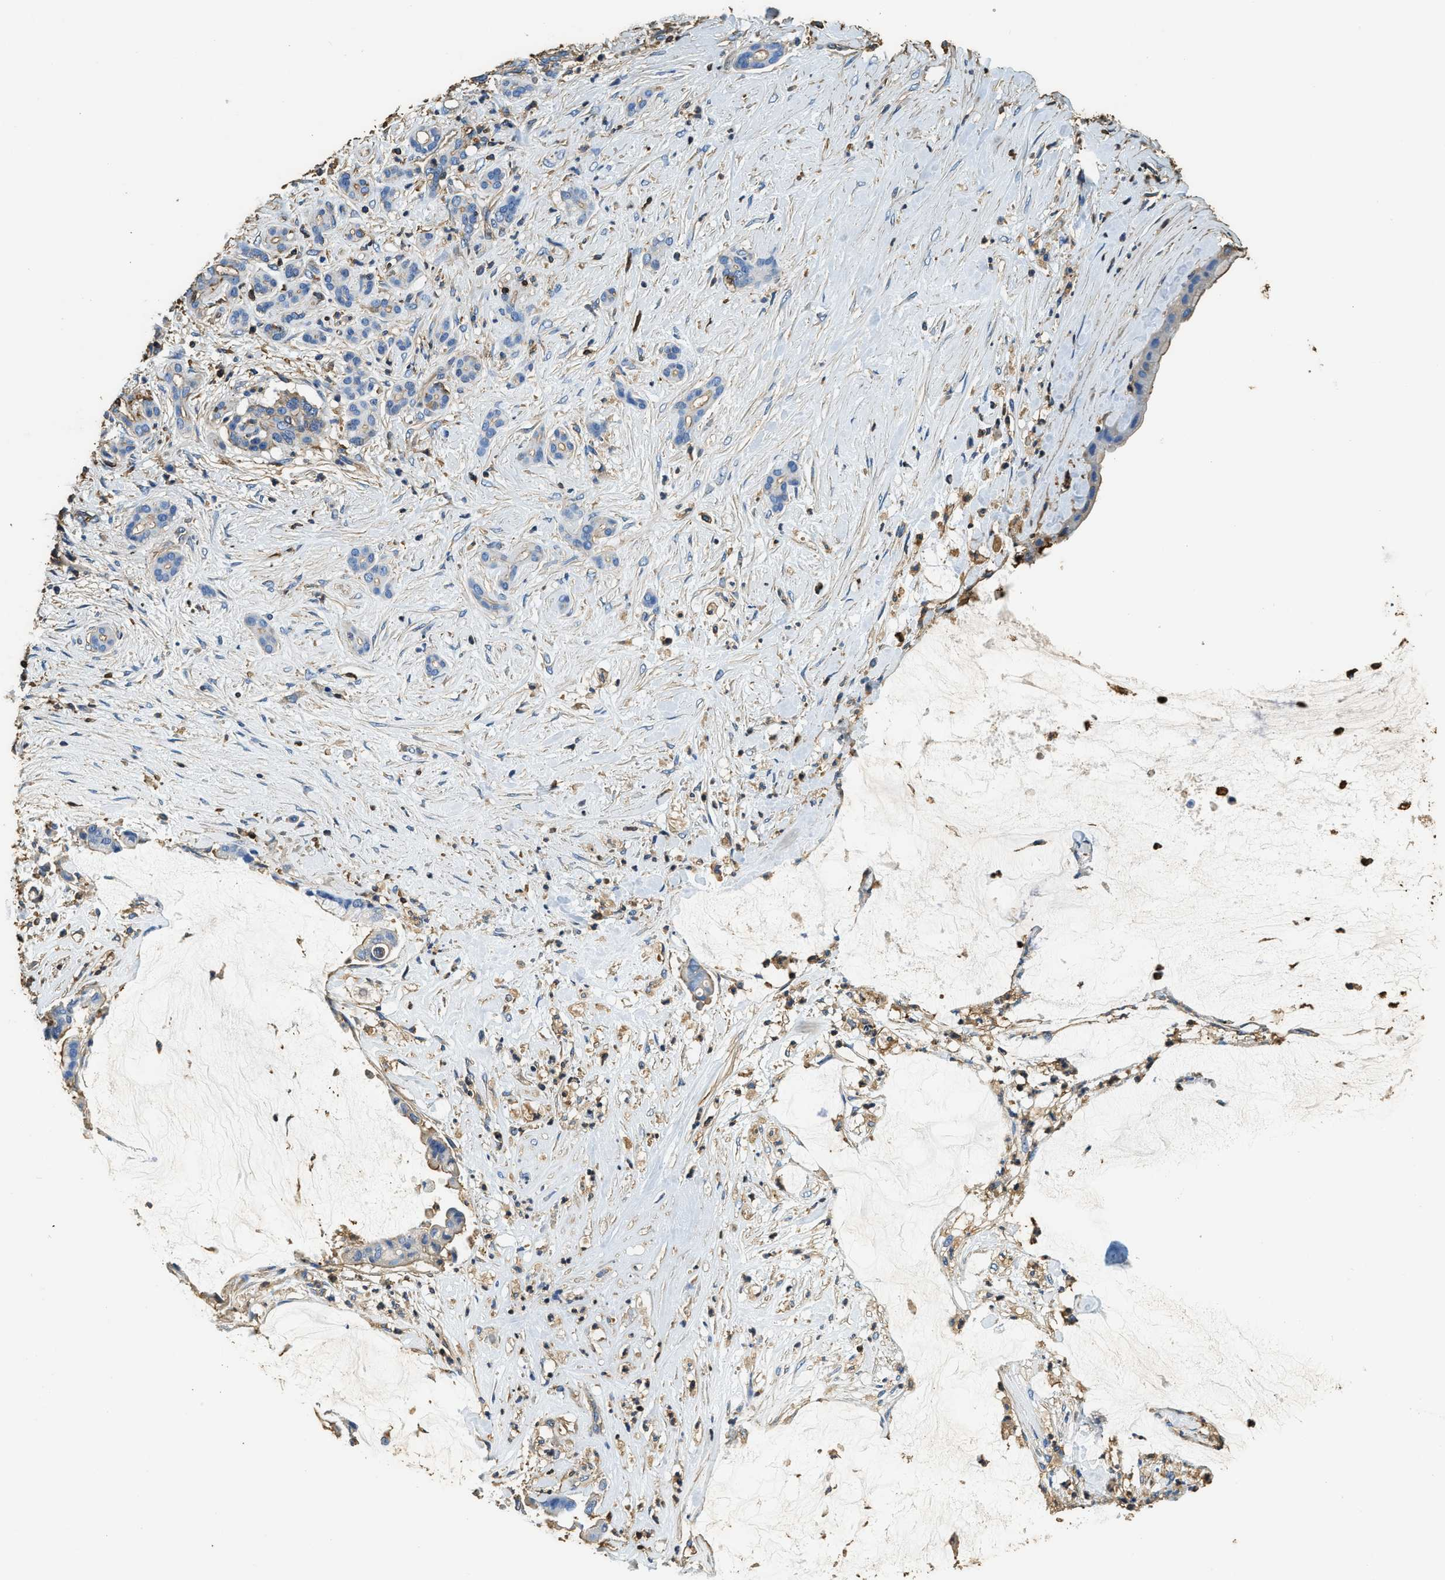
{"staining": {"intensity": "weak", "quantity": "25%-75%", "location": "cytoplasmic/membranous"}, "tissue": "pancreatic cancer", "cell_type": "Tumor cells", "image_type": "cancer", "snomed": [{"axis": "morphology", "description": "Adenocarcinoma, NOS"}, {"axis": "topography", "description": "Pancreas"}], "caption": "Brown immunohistochemical staining in human pancreatic cancer demonstrates weak cytoplasmic/membranous positivity in about 25%-75% of tumor cells. (brown staining indicates protein expression, while blue staining denotes nuclei).", "gene": "ACCS", "patient": {"sex": "male", "age": 41}}